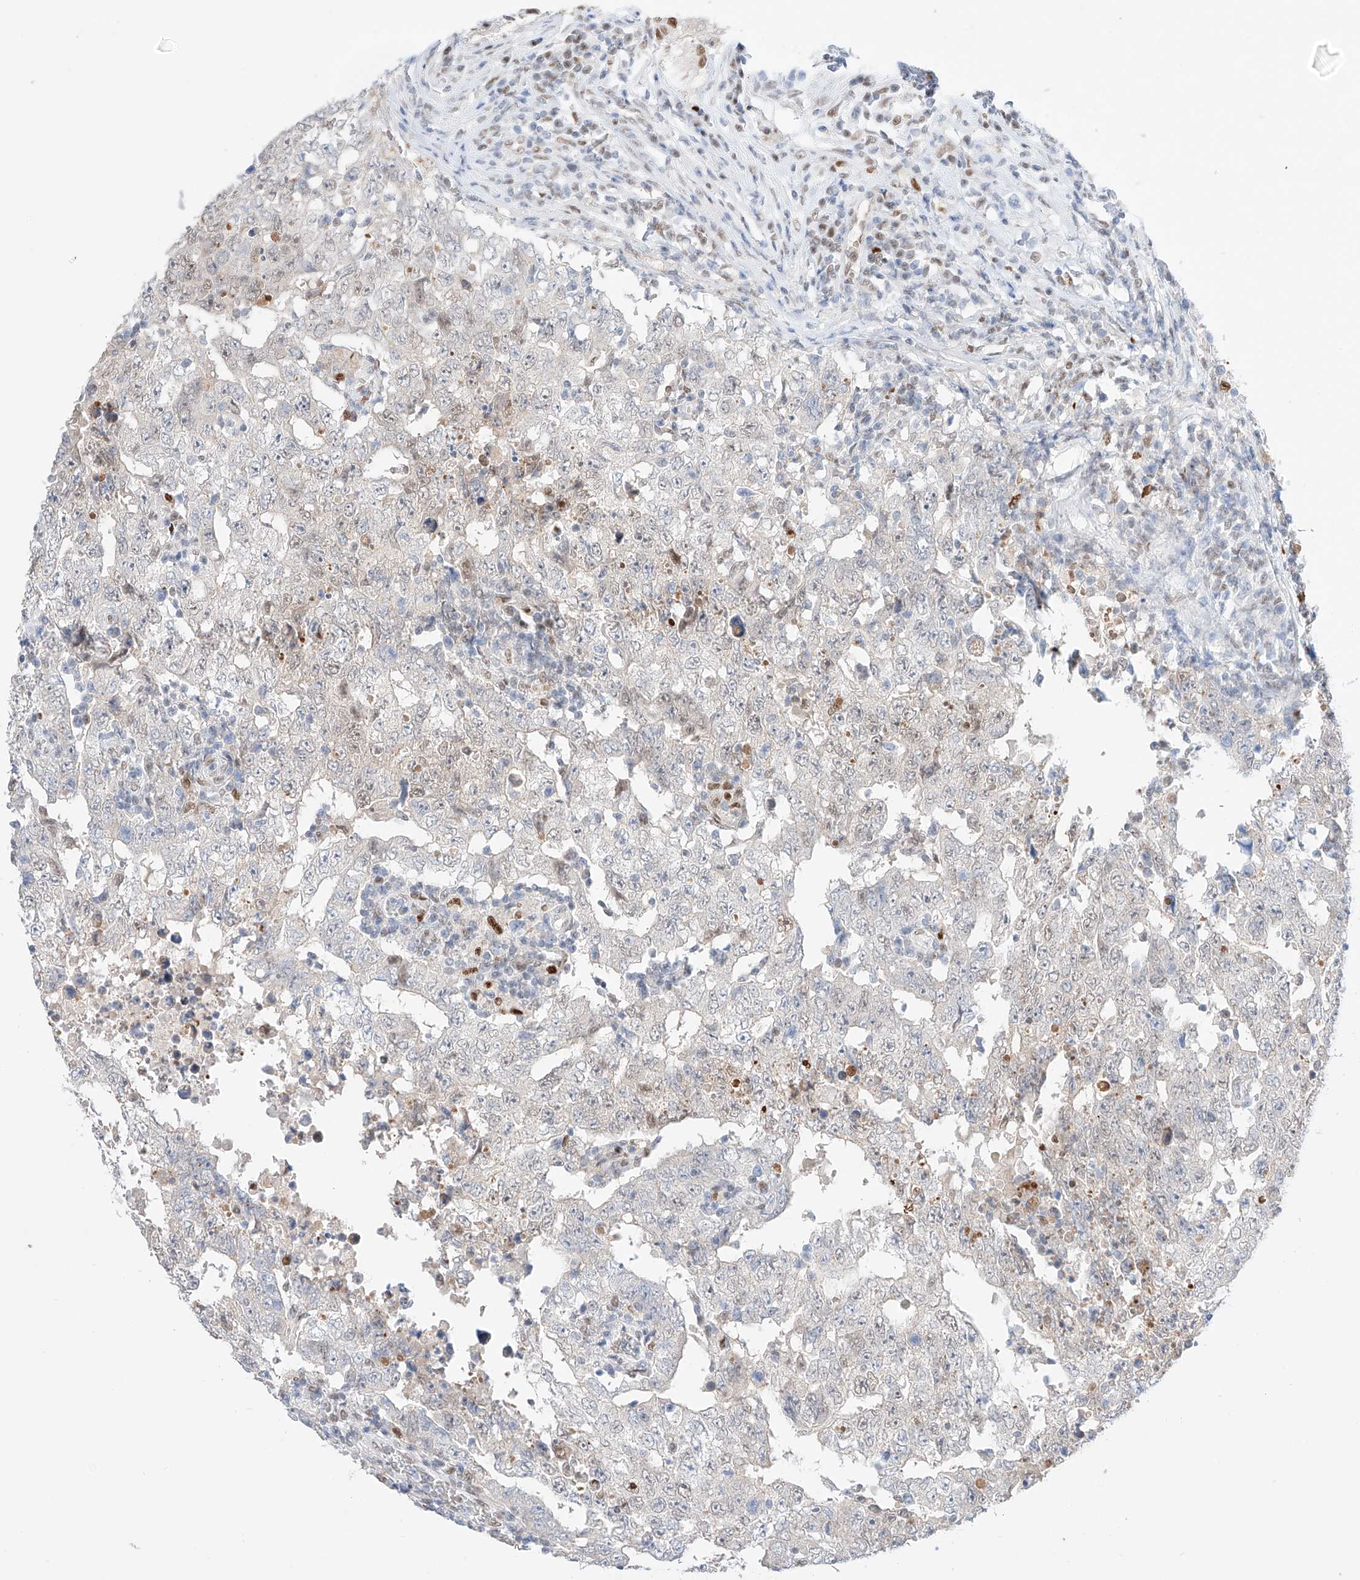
{"staining": {"intensity": "negative", "quantity": "none", "location": "none"}, "tissue": "testis cancer", "cell_type": "Tumor cells", "image_type": "cancer", "snomed": [{"axis": "morphology", "description": "Carcinoma, Embryonal, NOS"}, {"axis": "topography", "description": "Testis"}], "caption": "There is no significant expression in tumor cells of testis cancer.", "gene": "APIP", "patient": {"sex": "male", "age": 26}}